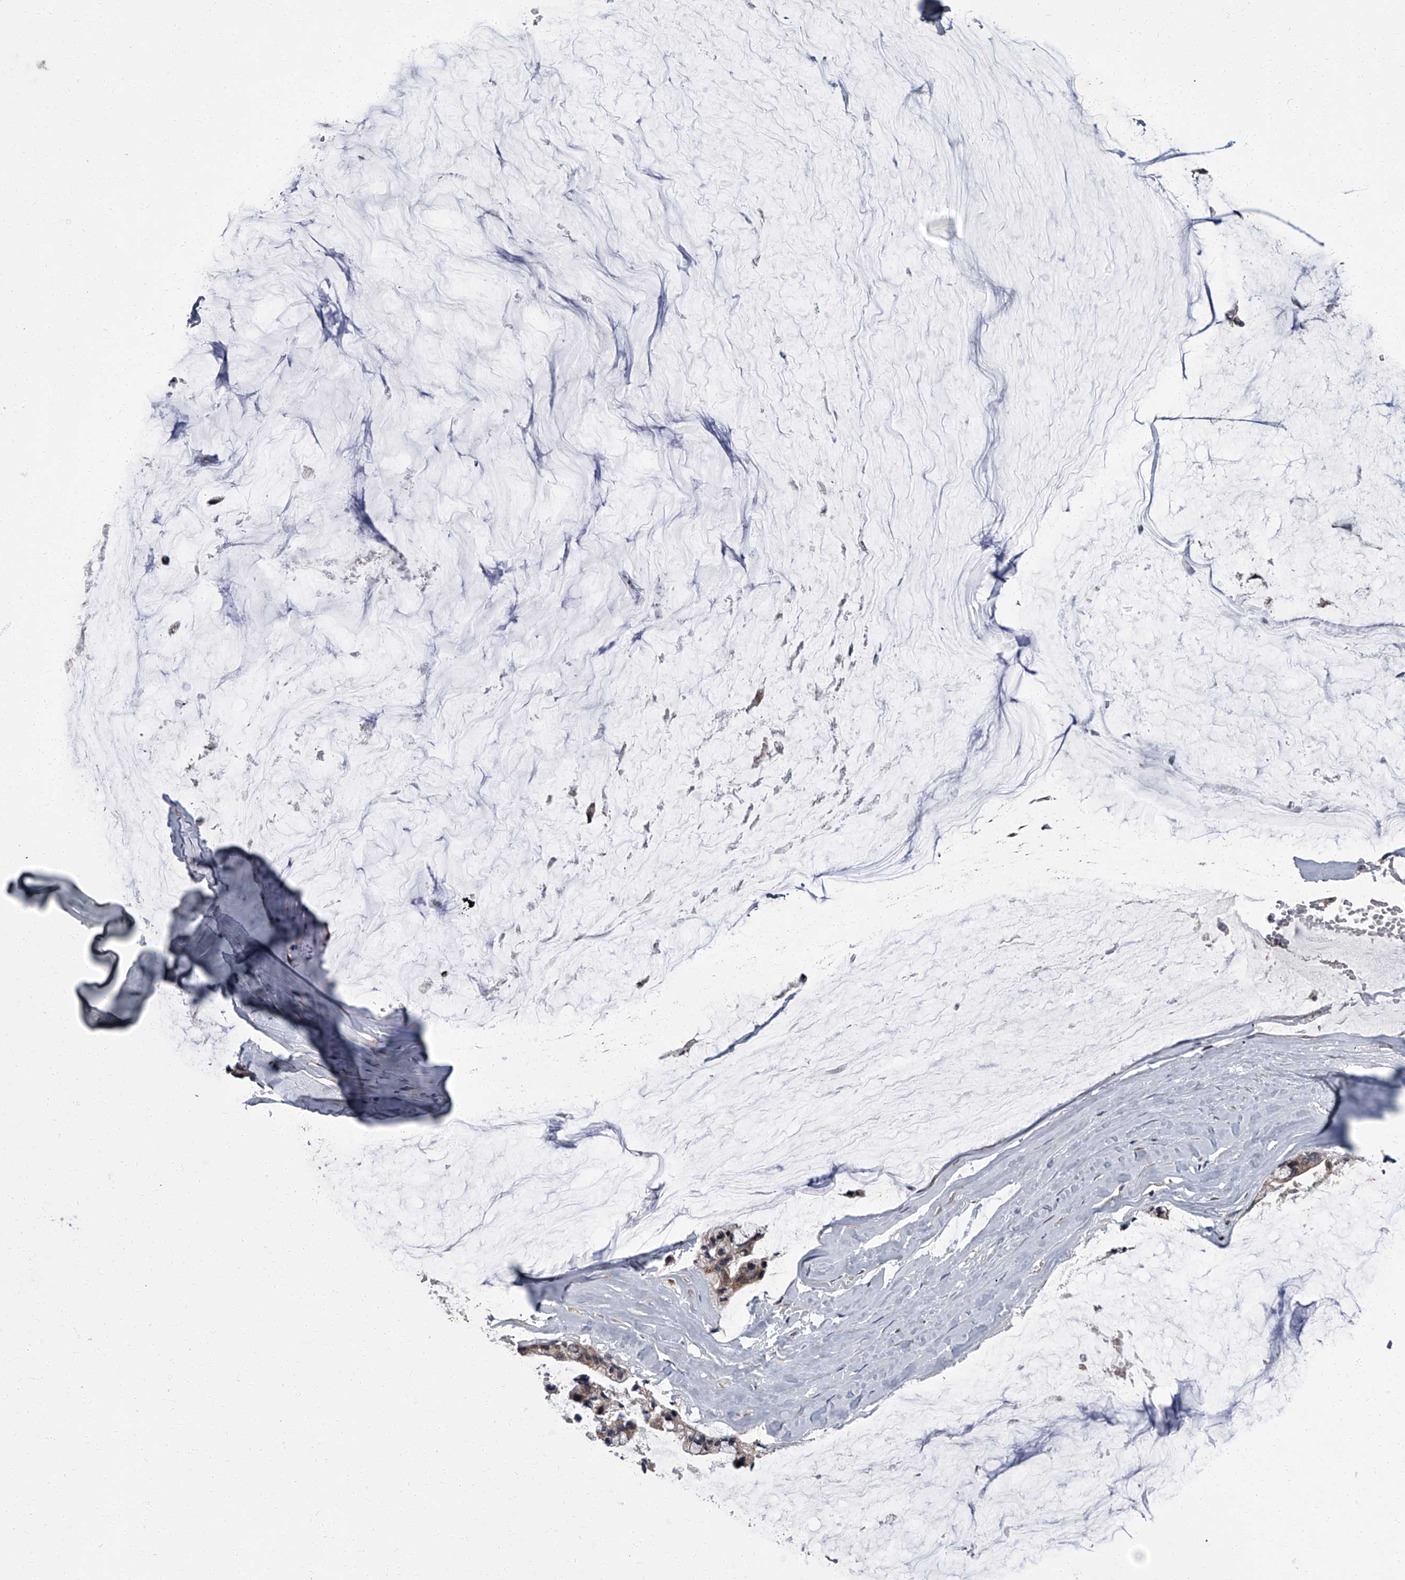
{"staining": {"intensity": "weak", "quantity": "25%-75%", "location": "cytoplasmic/membranous"}, "tissue": "ovarian cancer", "cell_type": "Tumor cells", "image_type": "cancer", "snomed": [{"axis": "morphology", "description": "Cystadenocarcinoma, mucinous, NOS"}, {"axis": "topography", "description": "Ovary"}], "caption": "Immunohistochemical staining of ovarian cancer (mucinous cystadenocarcinoma) exhibits low levels of weak cytoplasmic/membranous expression in about 25%-75% of tumor cells.", "gene": "ZNF274", "patient": {"sex": "female", "age": 39}}